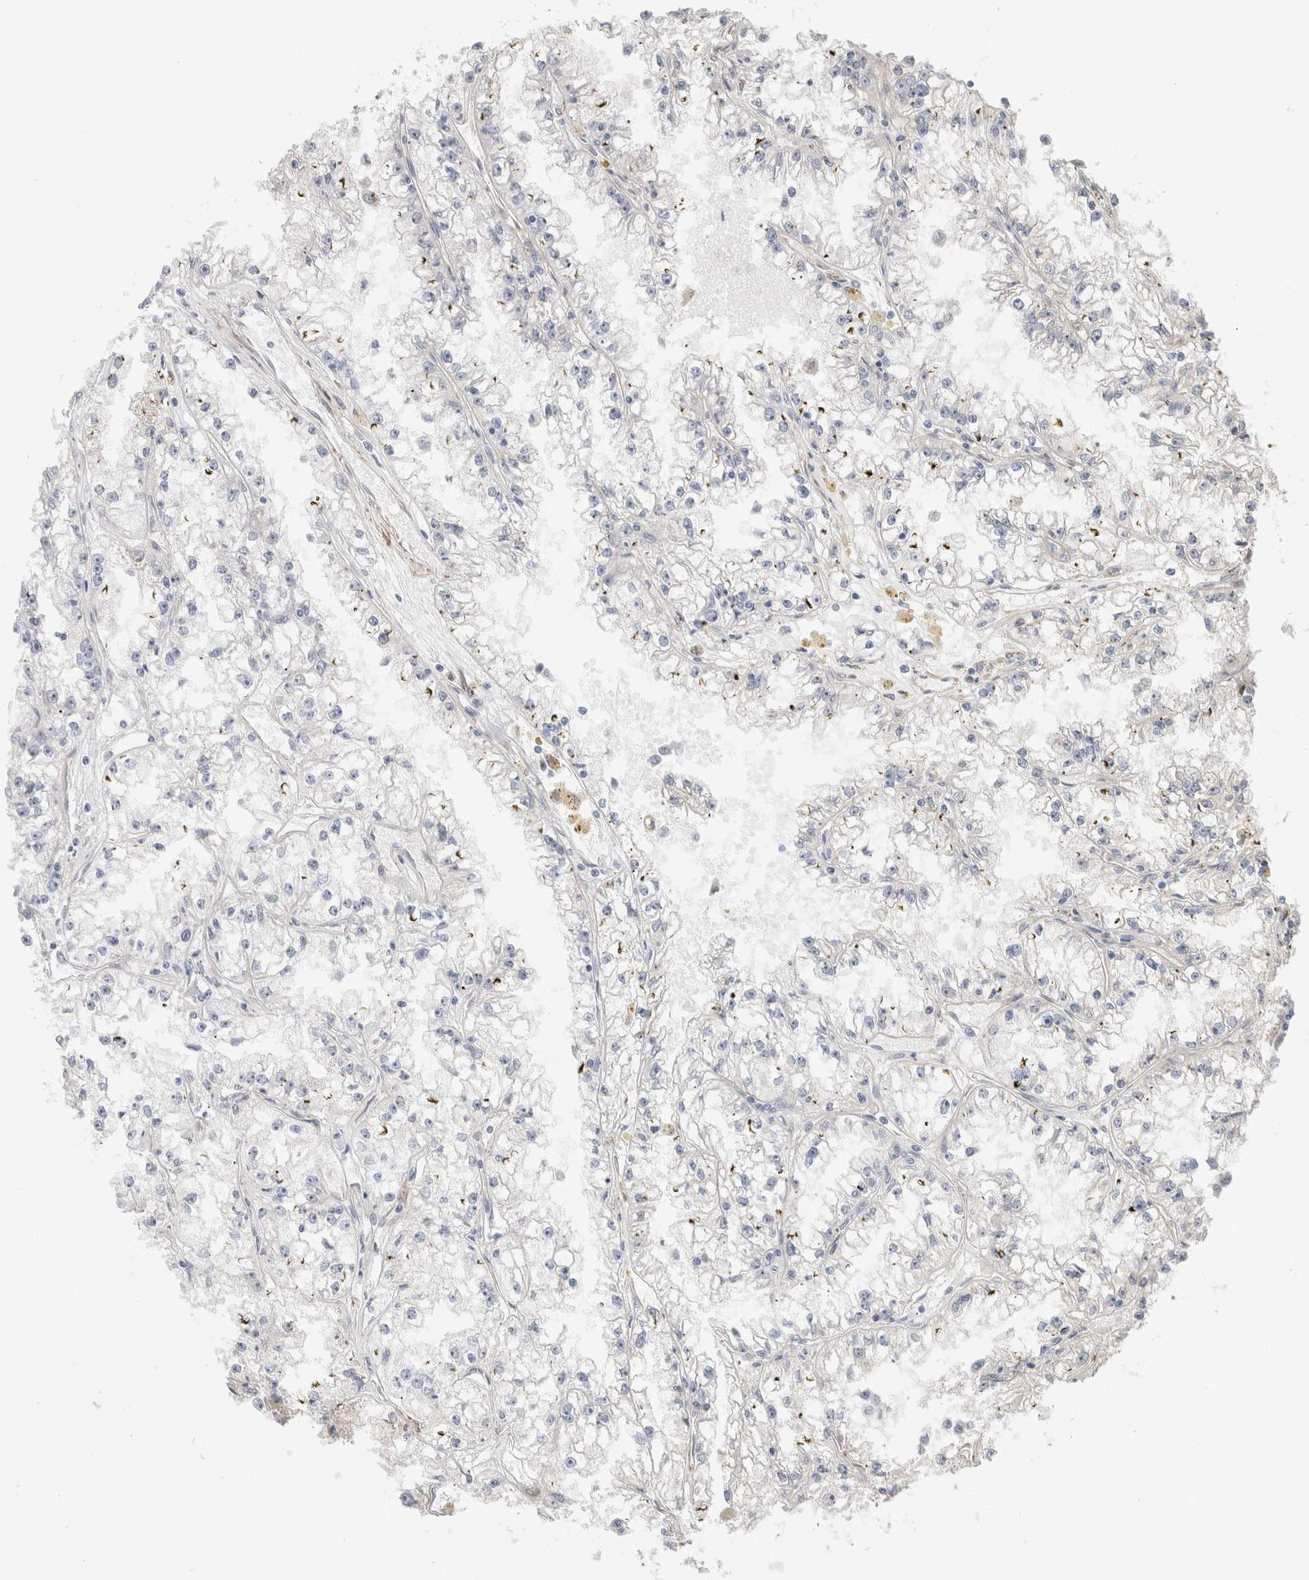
{"staining": {"intensity": "negative", "quantity": "none", "location": "none"}, "tissue": "renal cancer", "cell_type": "Tumor cells", "image_type": "cancer", "snomed": [{"axis": "morphology", "description": "Adenocarcinoma, NOS"}, {"axis": "topography", "description": "Kidney"}], "caption": "IHC image of neoplastic tissue: renal cancer (adenocarcinoma) stained with DAB (3,3'-diaminobenzidine) displays no significant protein expression in tumor cells.", "gene": "CAAP1", "patient": {"sex": "male", "age": 56}}